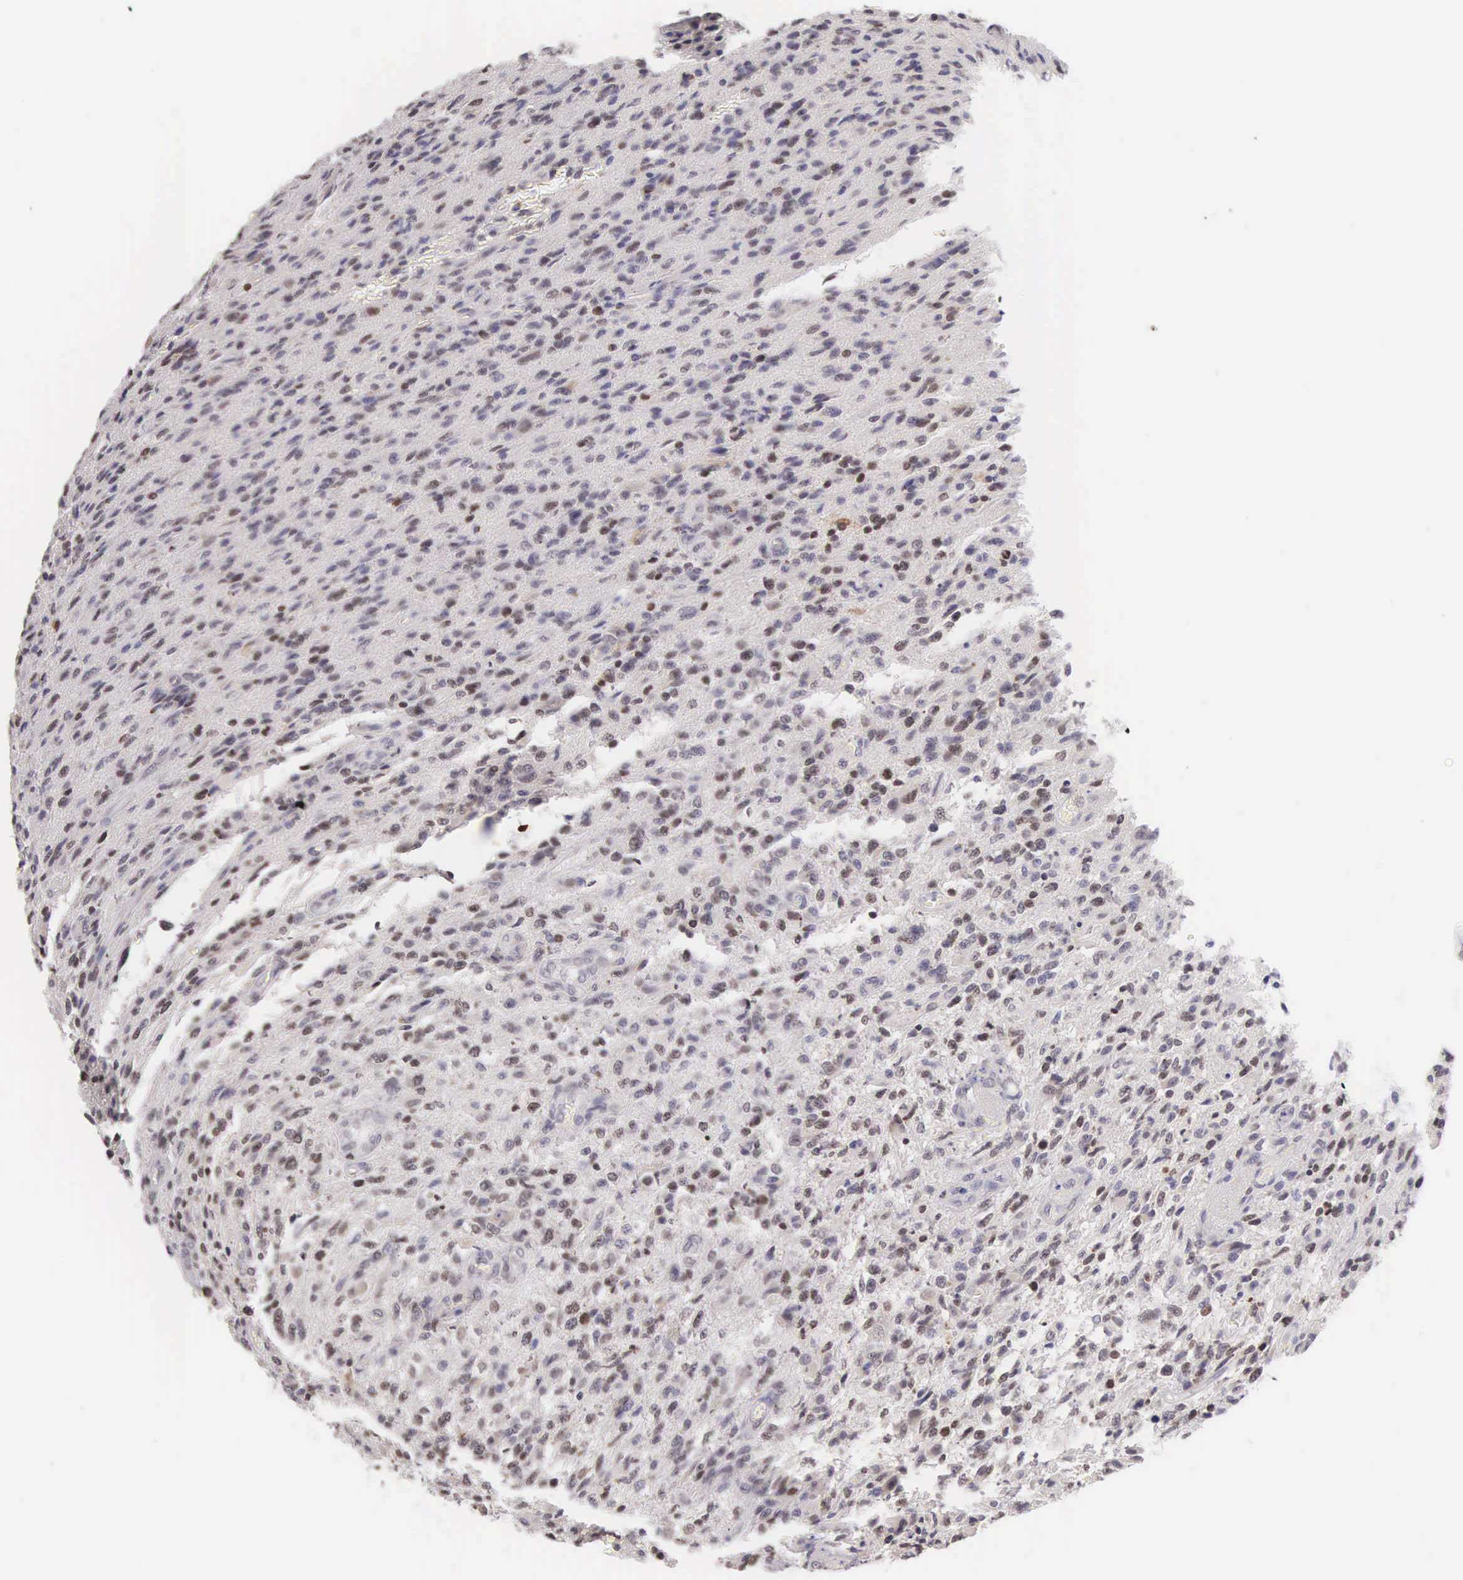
{"staining": {"intensity": "moderate", "quantity": "25%-75%", "location": "nuclear"}, "tissue": "glioma", "cell_type": "Tumor cells", "image_type": "cancer", "snomed": [{"axis": "morphology", "description": "Glioma, malignant, High grade"}, {"axis": "topography", "description": "Brain"}], "caption": "Immunohistochemistry micrograph of human glioma stained for a protein (brown), which reveals medium levels of moderate nuclear staining in about 25%-75% of tumor cells.", "gene": "VRK1", "patient": {"sex": "male", "age": 36}}